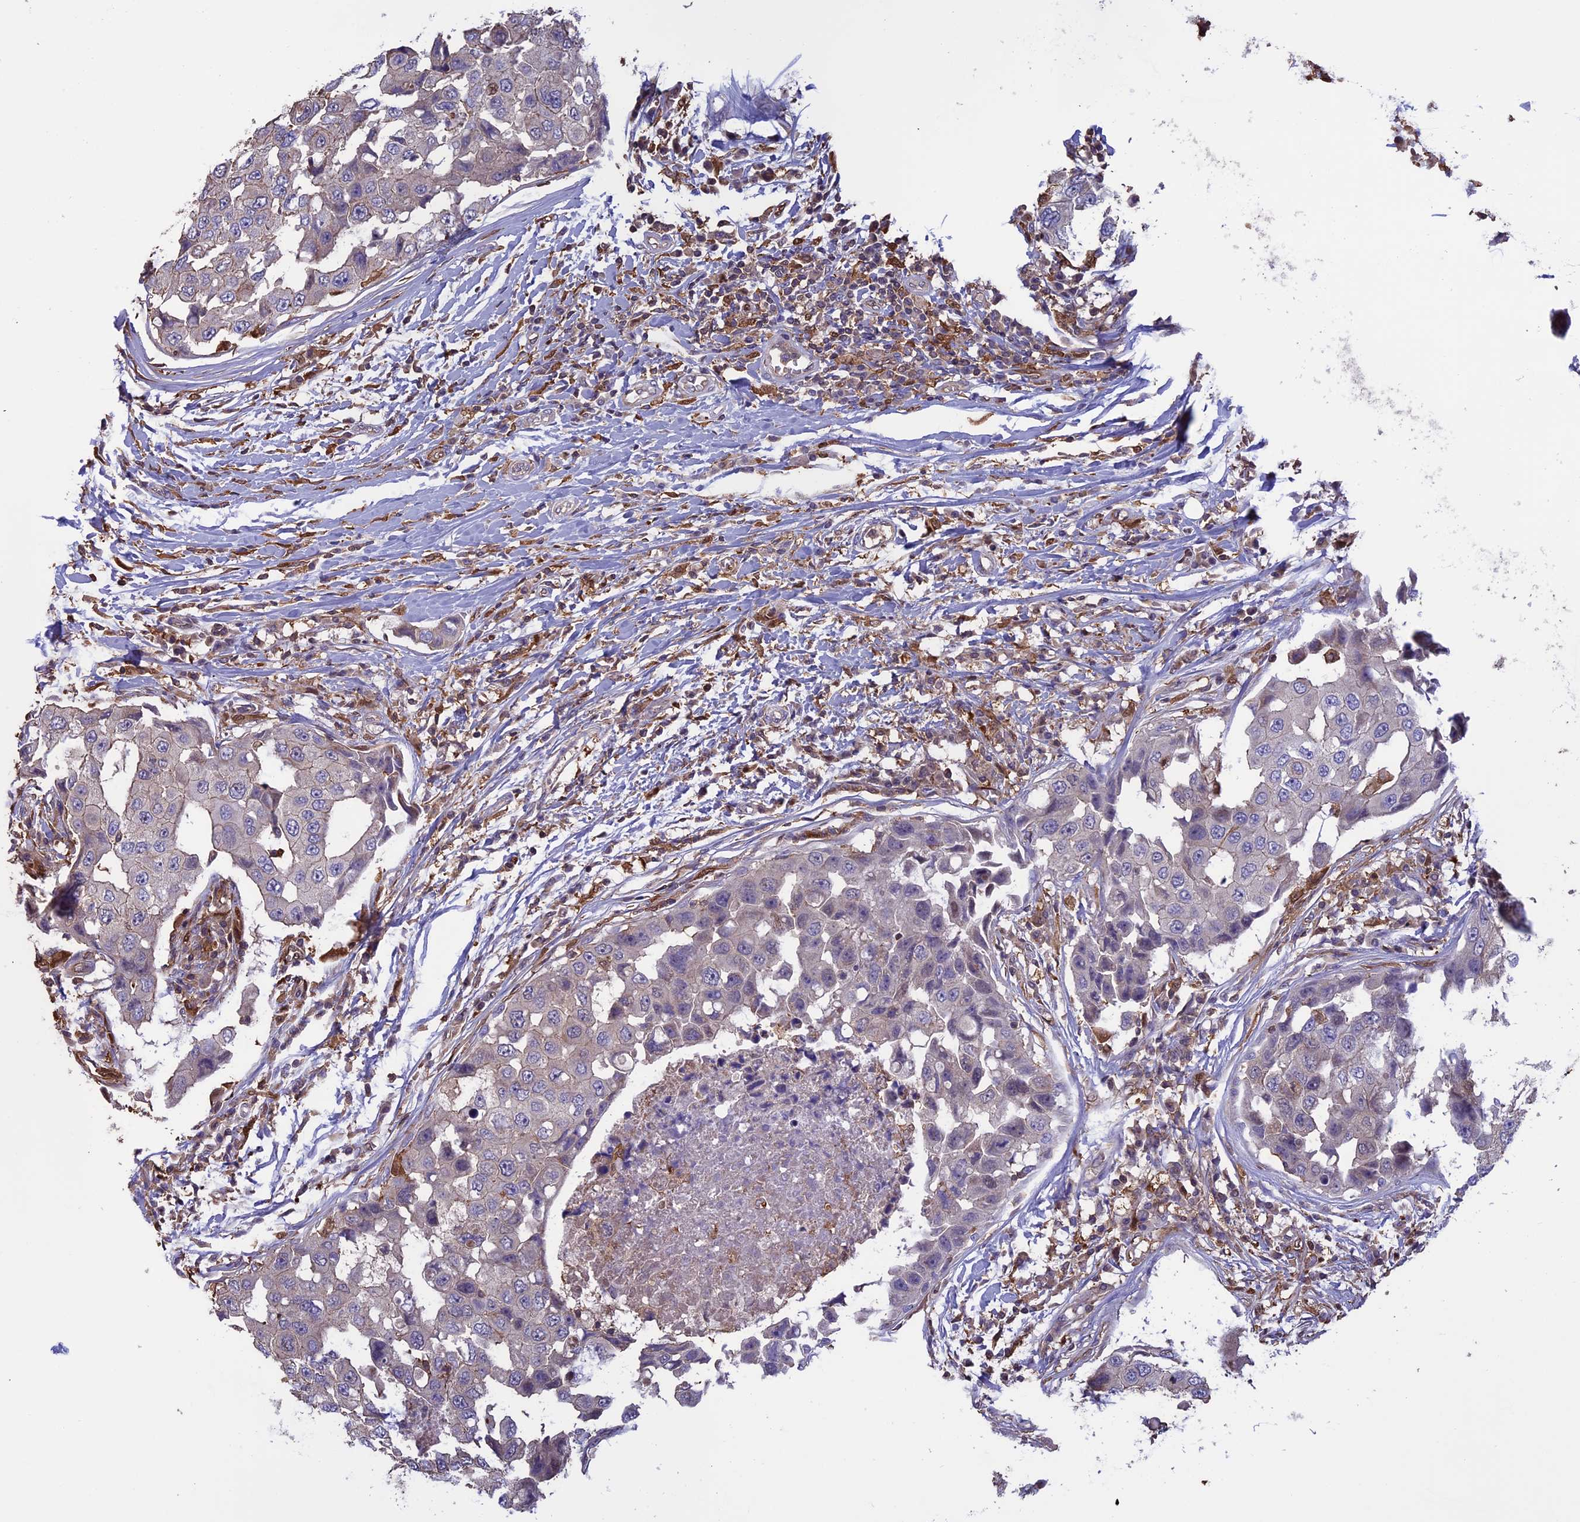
{"staining": {"intensity": "negative", "quantity": "none", "location": "none"}, "tissue": "breast cancer", "cell_type": "Tumor cells", "image_type": "cancer", "snomed": [{"axis": "morphology", "description": "Duct carcinoma"}, {"axis": "topography", "description": "Breast"}], "caption": "Protein analysis of intraductal carcinoma (breast) shows no significant staining in tumor cells.", "gene": "ARHGAP18", "patient": {"sex": "female", "age": 27}}